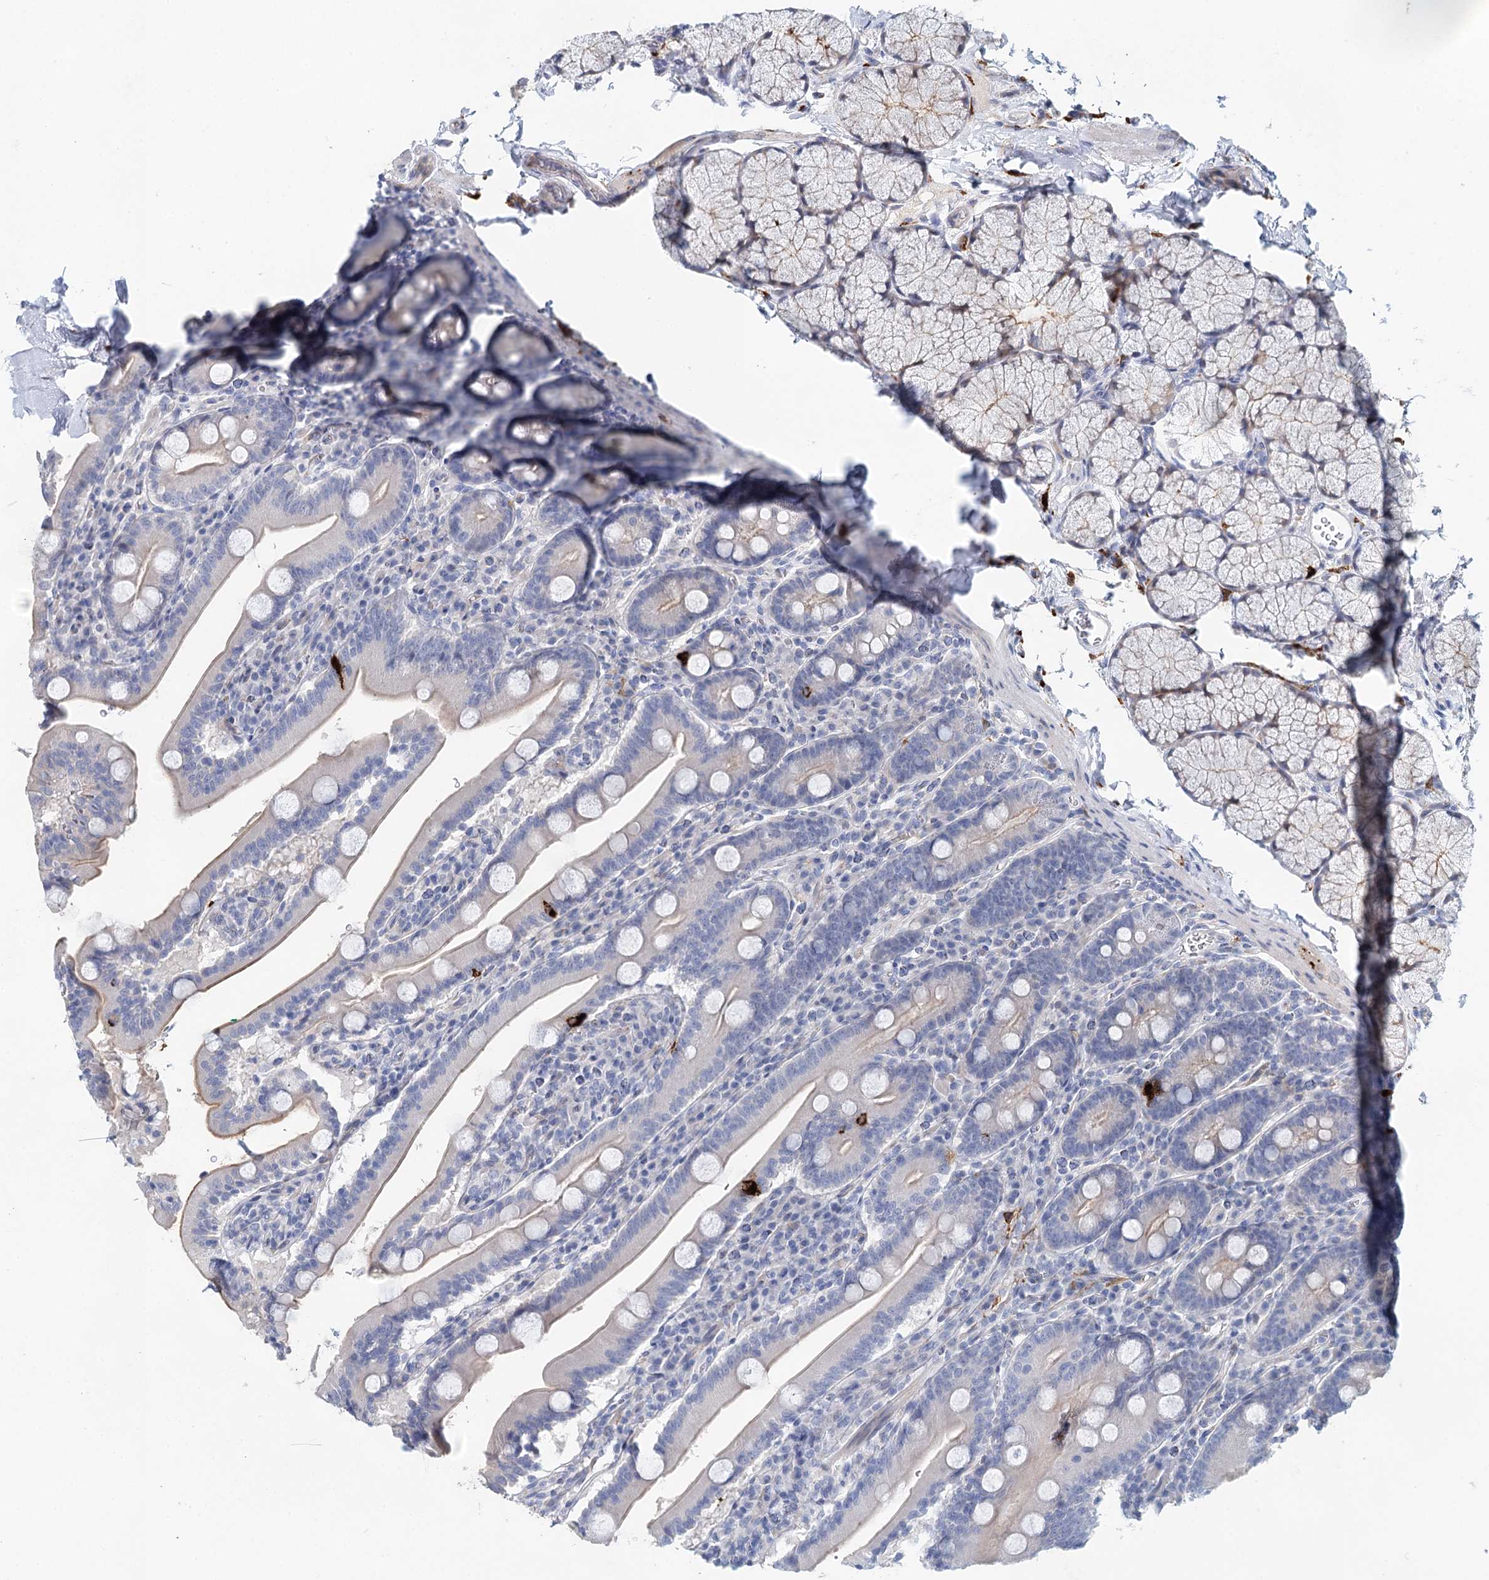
{"staining": {"intensity": "strong", "quantity": "<25%", "location": "cytoplasmic/membranous"}, "tissue": "duodenum", "cell_type": "Glandular cells", "image_type": "normal", "snomed": [{"axis": "morphology", "description": "Normal tissue, NOS"}, {"axis": "topography", "description": "Duodenum"}], "caption": "Protein staining of benign duodenum demonstrates strong cytoplasmic/membranous positivity in approximately <25% of glandular cells. (DAB (3,3'-diaminobenzidine) IHC with brightfield microscopy, high magnification).", "gene": "SLC19A3", "patient": {"sex": "male", "age": 35}}